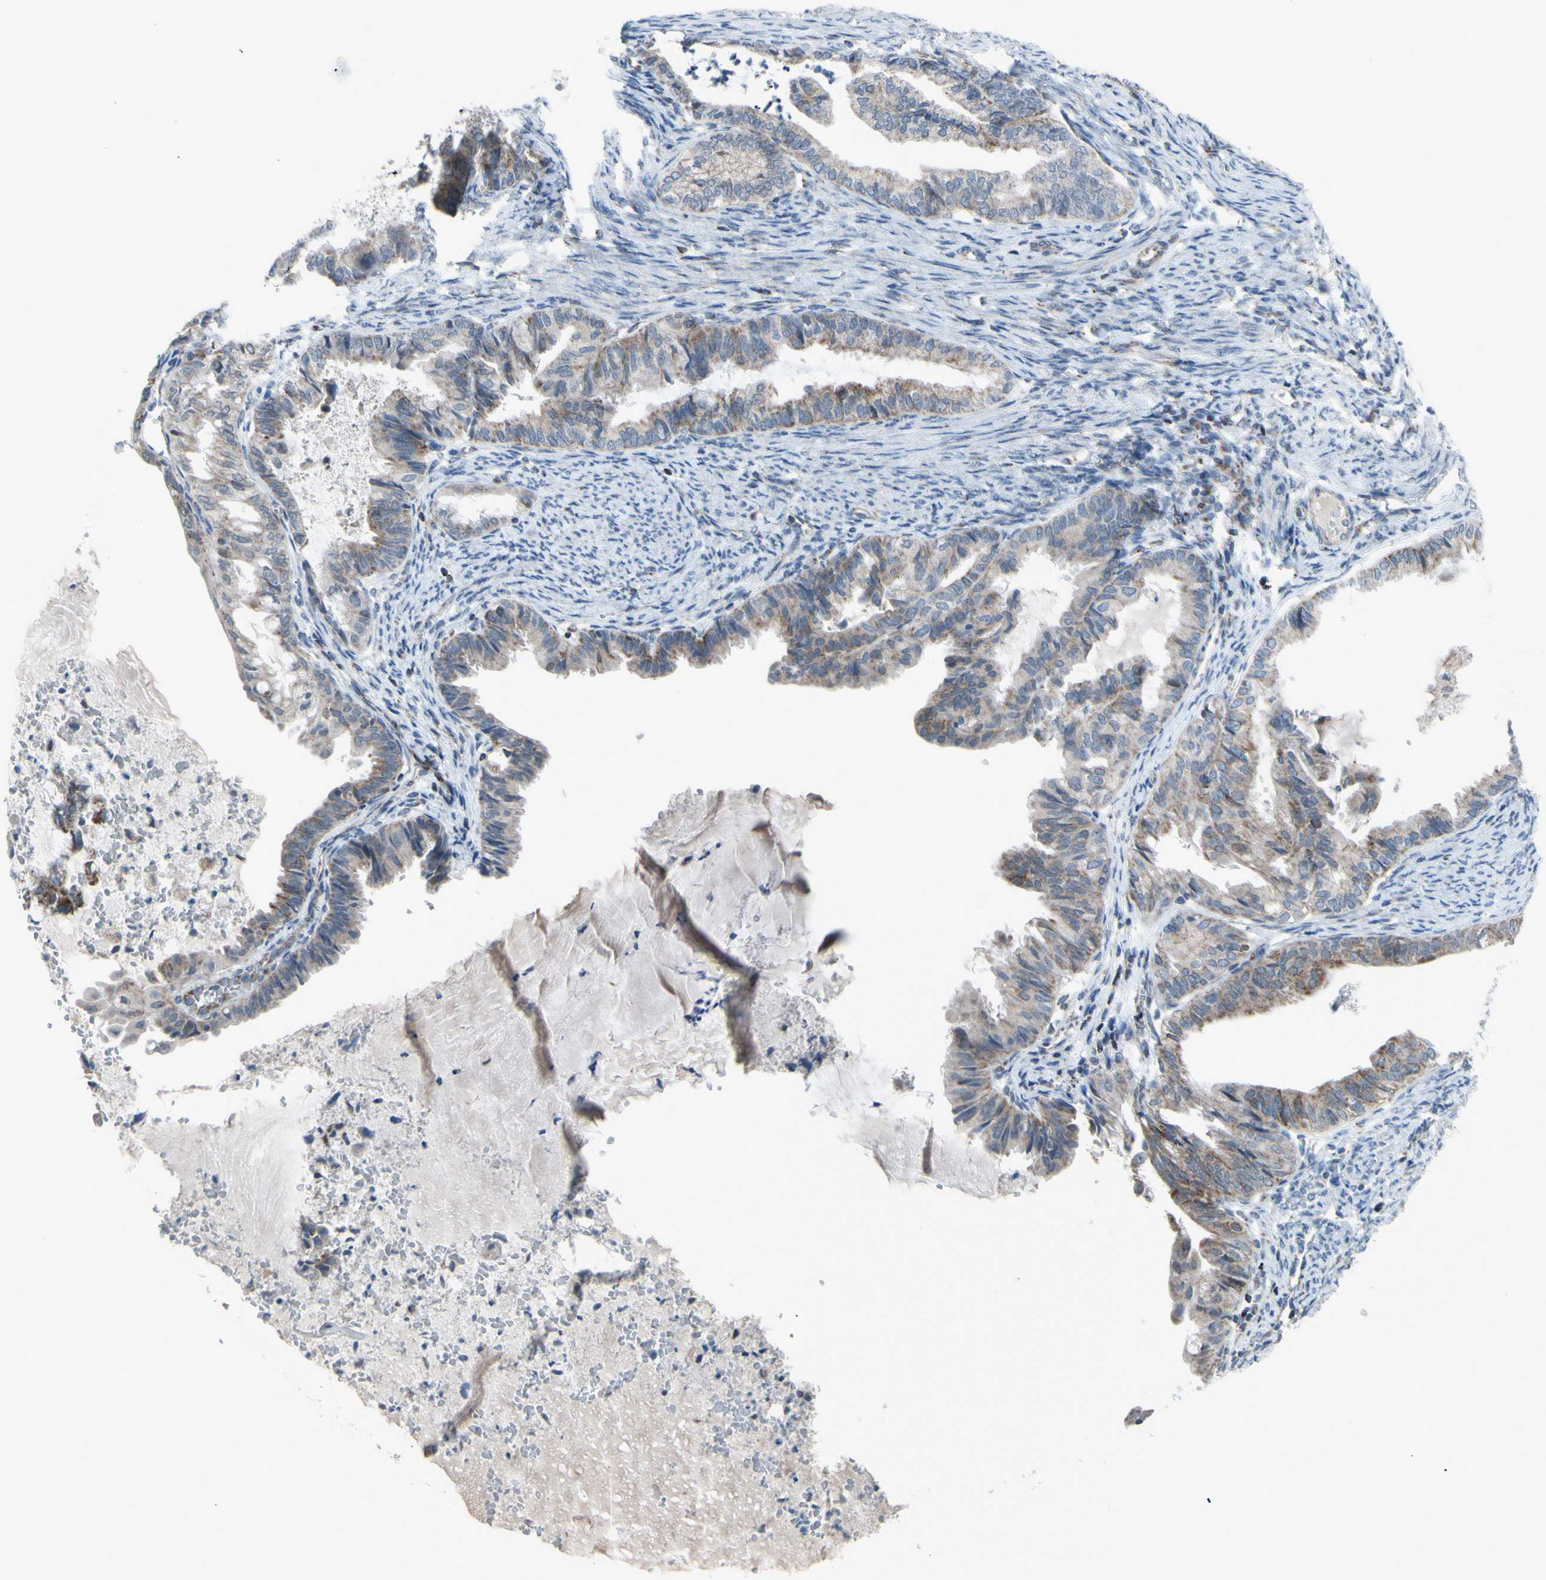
{"staining": {"intensity": "weak", "quantity": "25%-75%", "location": "cytoplasmic/membranous"}, "tissue": "endometrial cancer", "cell_type": "Tumor cells", "image_type": "cancer", "snomed": [{"axis": "morphology", "description": "Adenocarcinoma, NOS"}, {"axis": "topography", "description": "Endometrium"}], "caption": "Immunohistochemical staining of human endometrial adenocarcinoma reveals low levels of weak cytoplasmic/membranous protein staining in approximately 25%-75% of tumor cells.", "gene": "GLT8D1", "patient": {"sex": "female", "age": 86}}